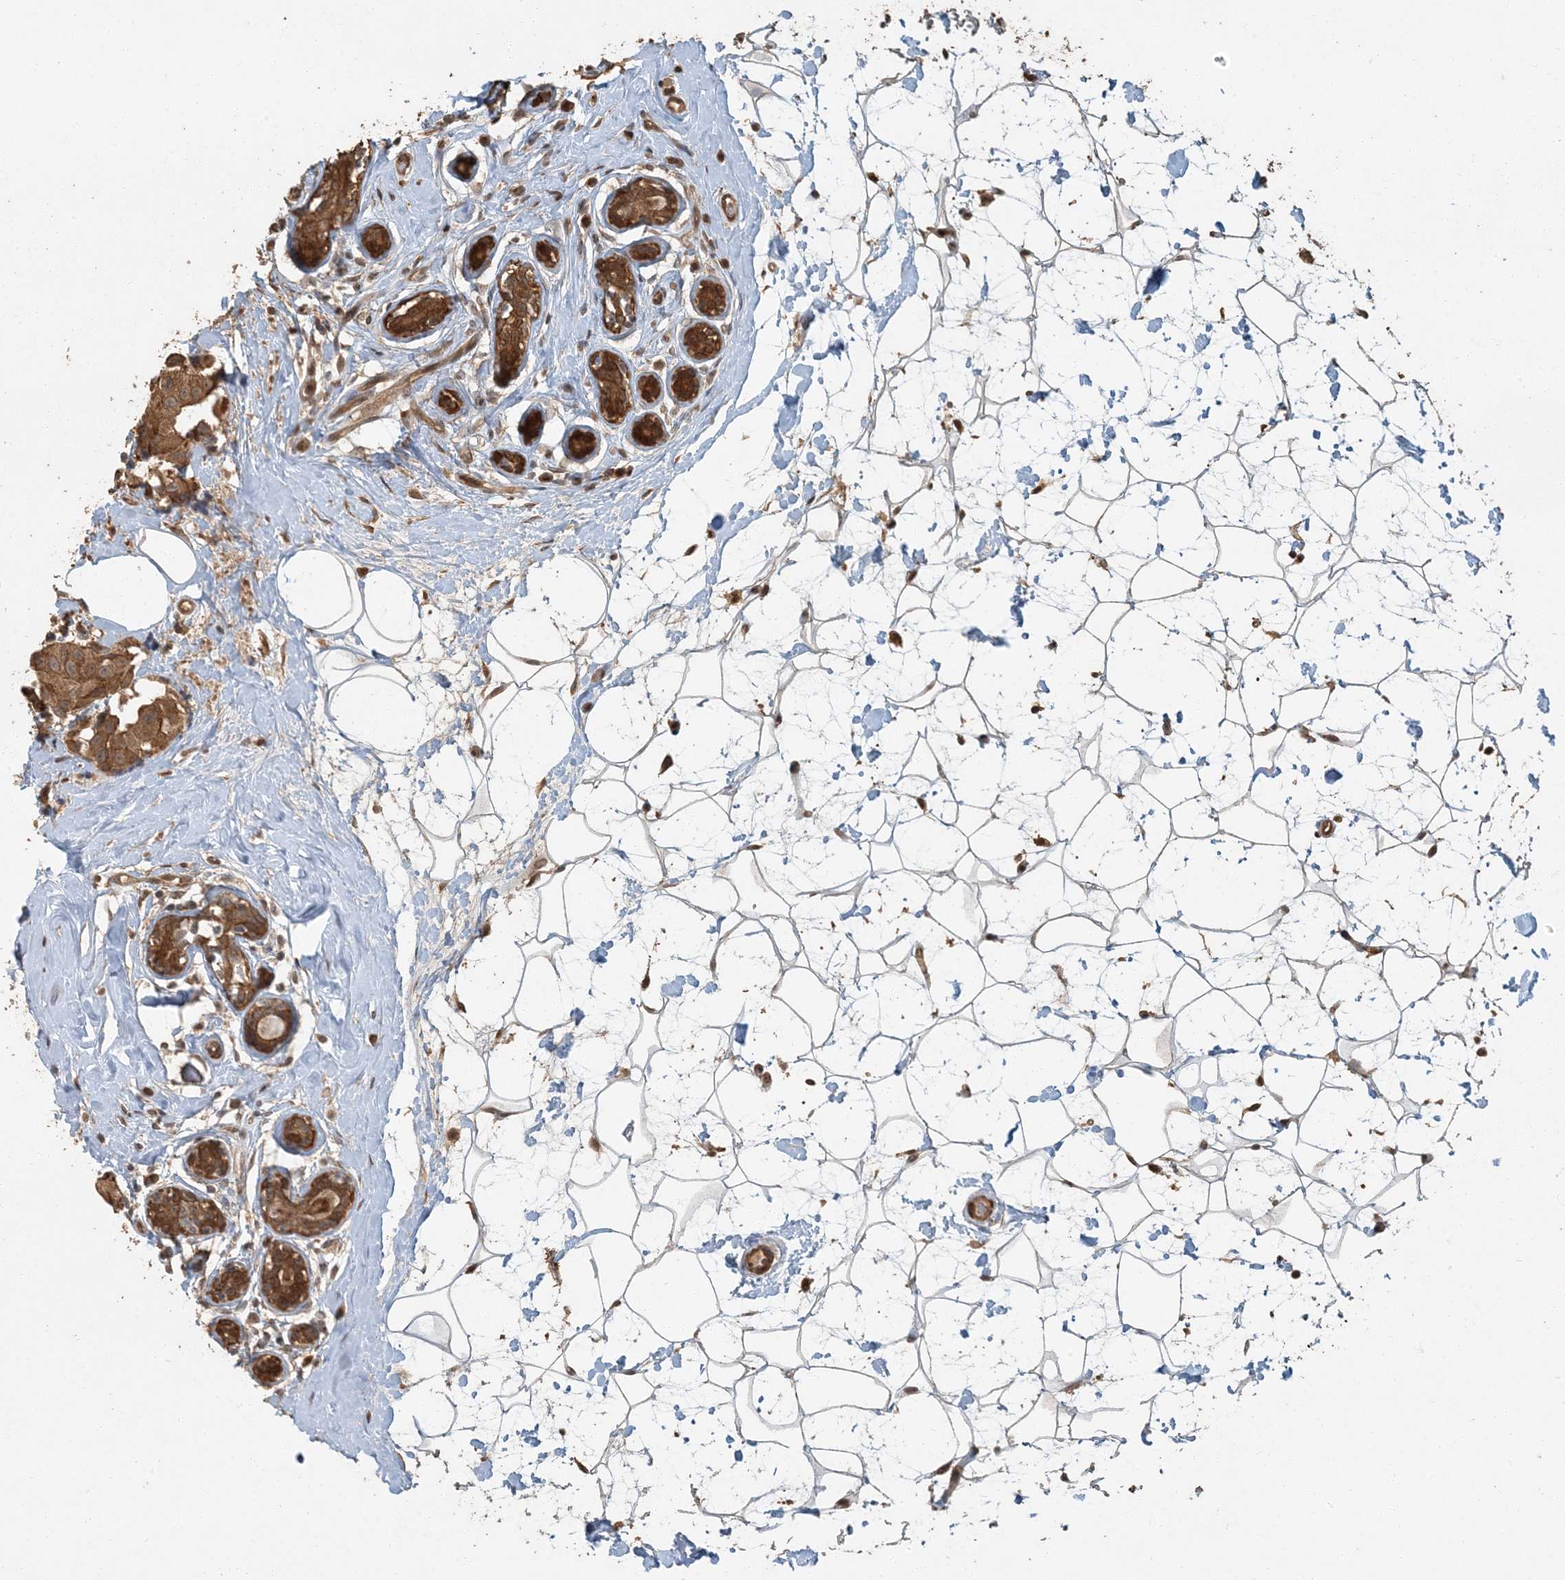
{"staining": {"intensity": "strong", "quantity": ">75%", "location": "cytoplasmic/membranous"}, "tissue": "breast cancer", "cell_type": "Tumor cells", "image_type": "cancer", "snomed": [{"axis": "morphology", "description": "Normal tissue, NOS"}, {"axis": "morphology", "description": "Duct carcinoma"}, {"axis": "topography", "description": "Breast"}], "caption": "Immunohistochemical staining of breast infiltrating ductal carcinoma exhibits high levels of strong cytoplasmic/membranous protein expression in about >75% of tumor cells. (DAB (3,3'-diaminobenzidine) = brown stain, brightfield microscopy at high magnification).", "gene": "AK9", "patient": {"sex": "female", "age": 39}}